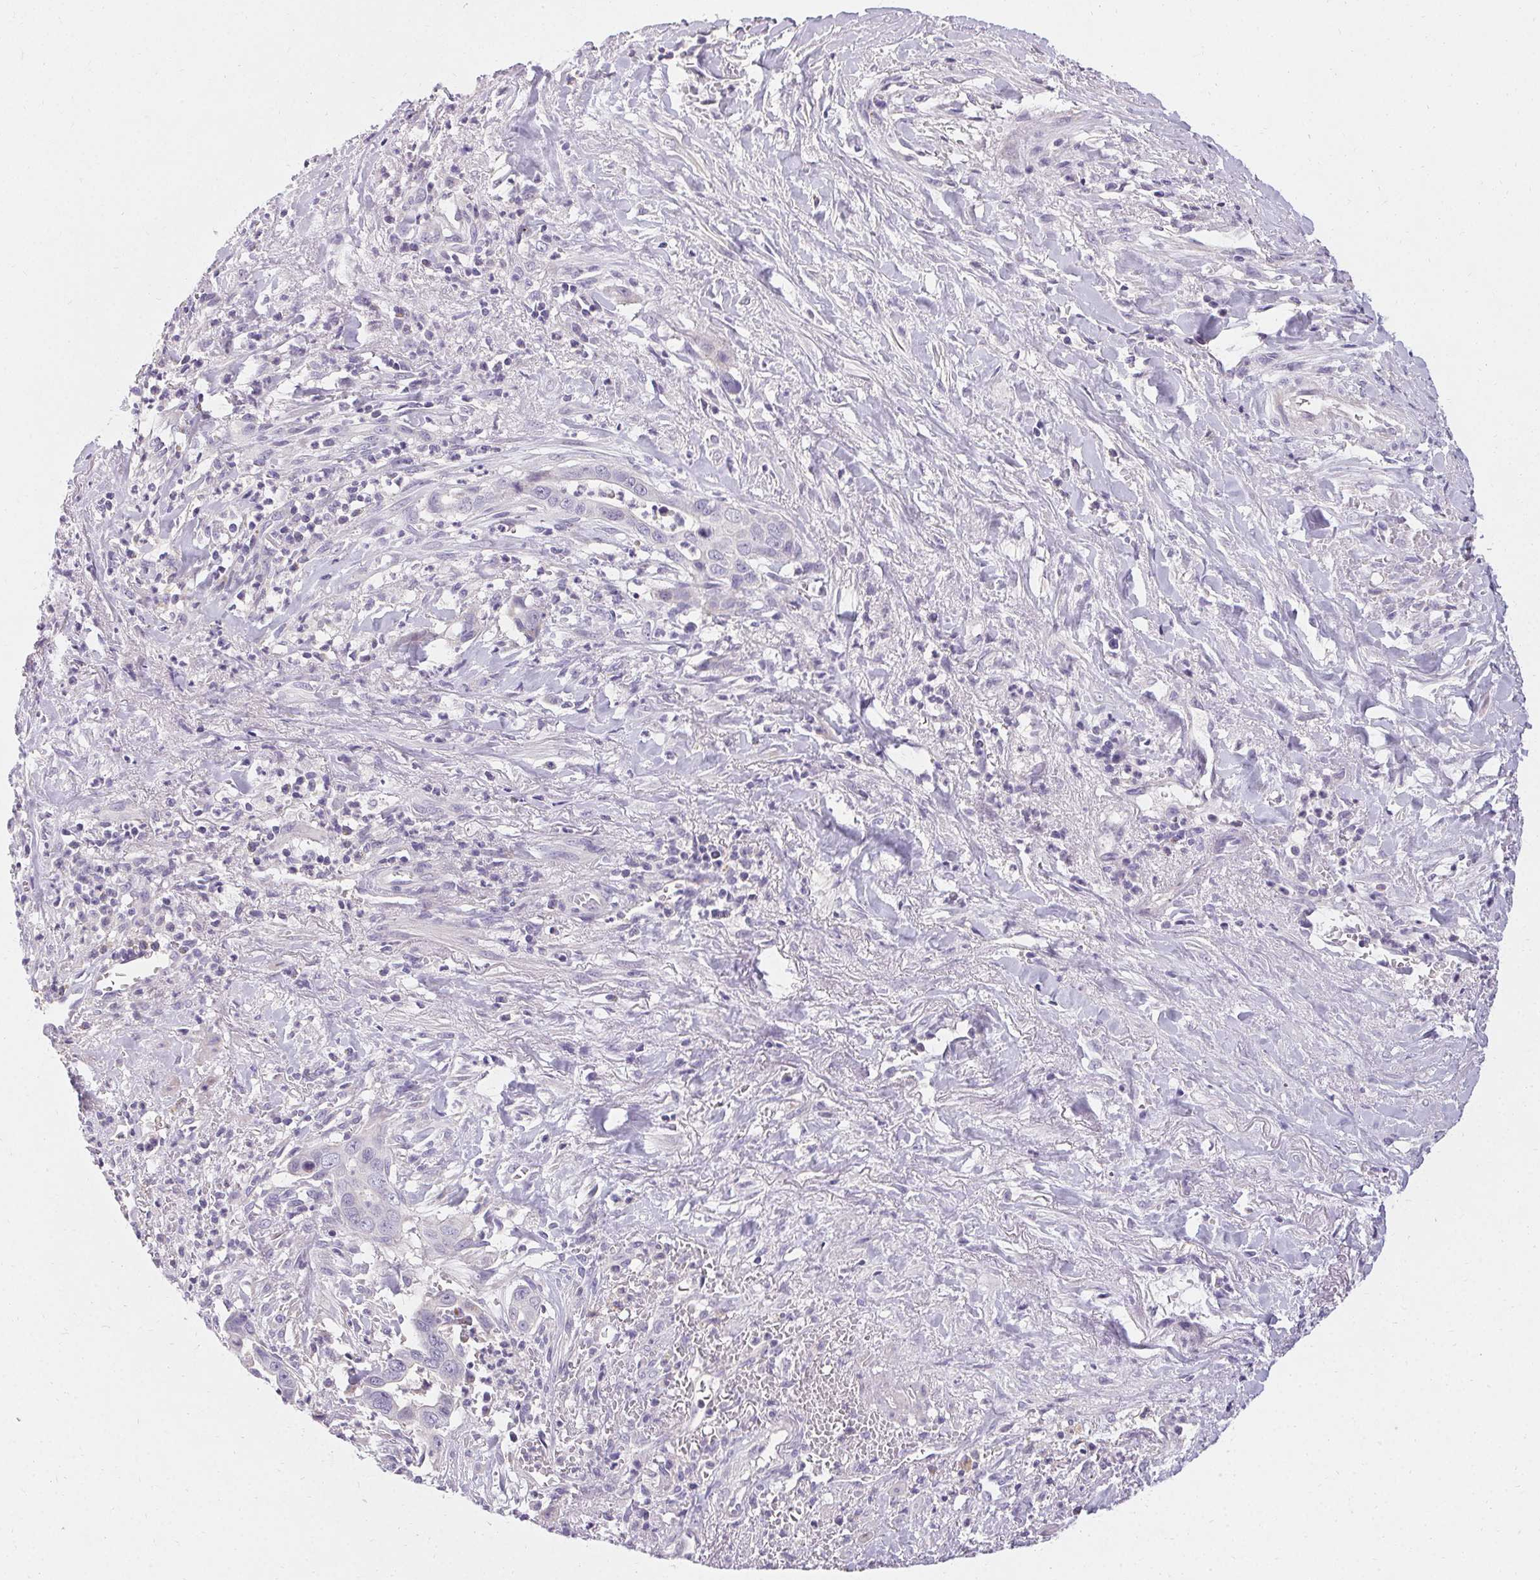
{"staining": {"intensity": "negative", "quantity": "none", "location": "none"}, "tissue": "liver cancer", "cell_type": "Tumor cells", "image_type": "cancer", "snomed": [{"axis": "morphology", "description": "Cholangiocarcinoma"}, {"axis": "topography", "description": "Liver"}], "caption": "Immunohistochemistry image of human cholangiocarcinoma (liver) stained for a protein (brown), which reveals no expression in tumor cells.", "gene": "TRIP13", "patient": {"sex": "female", "age": 79}}